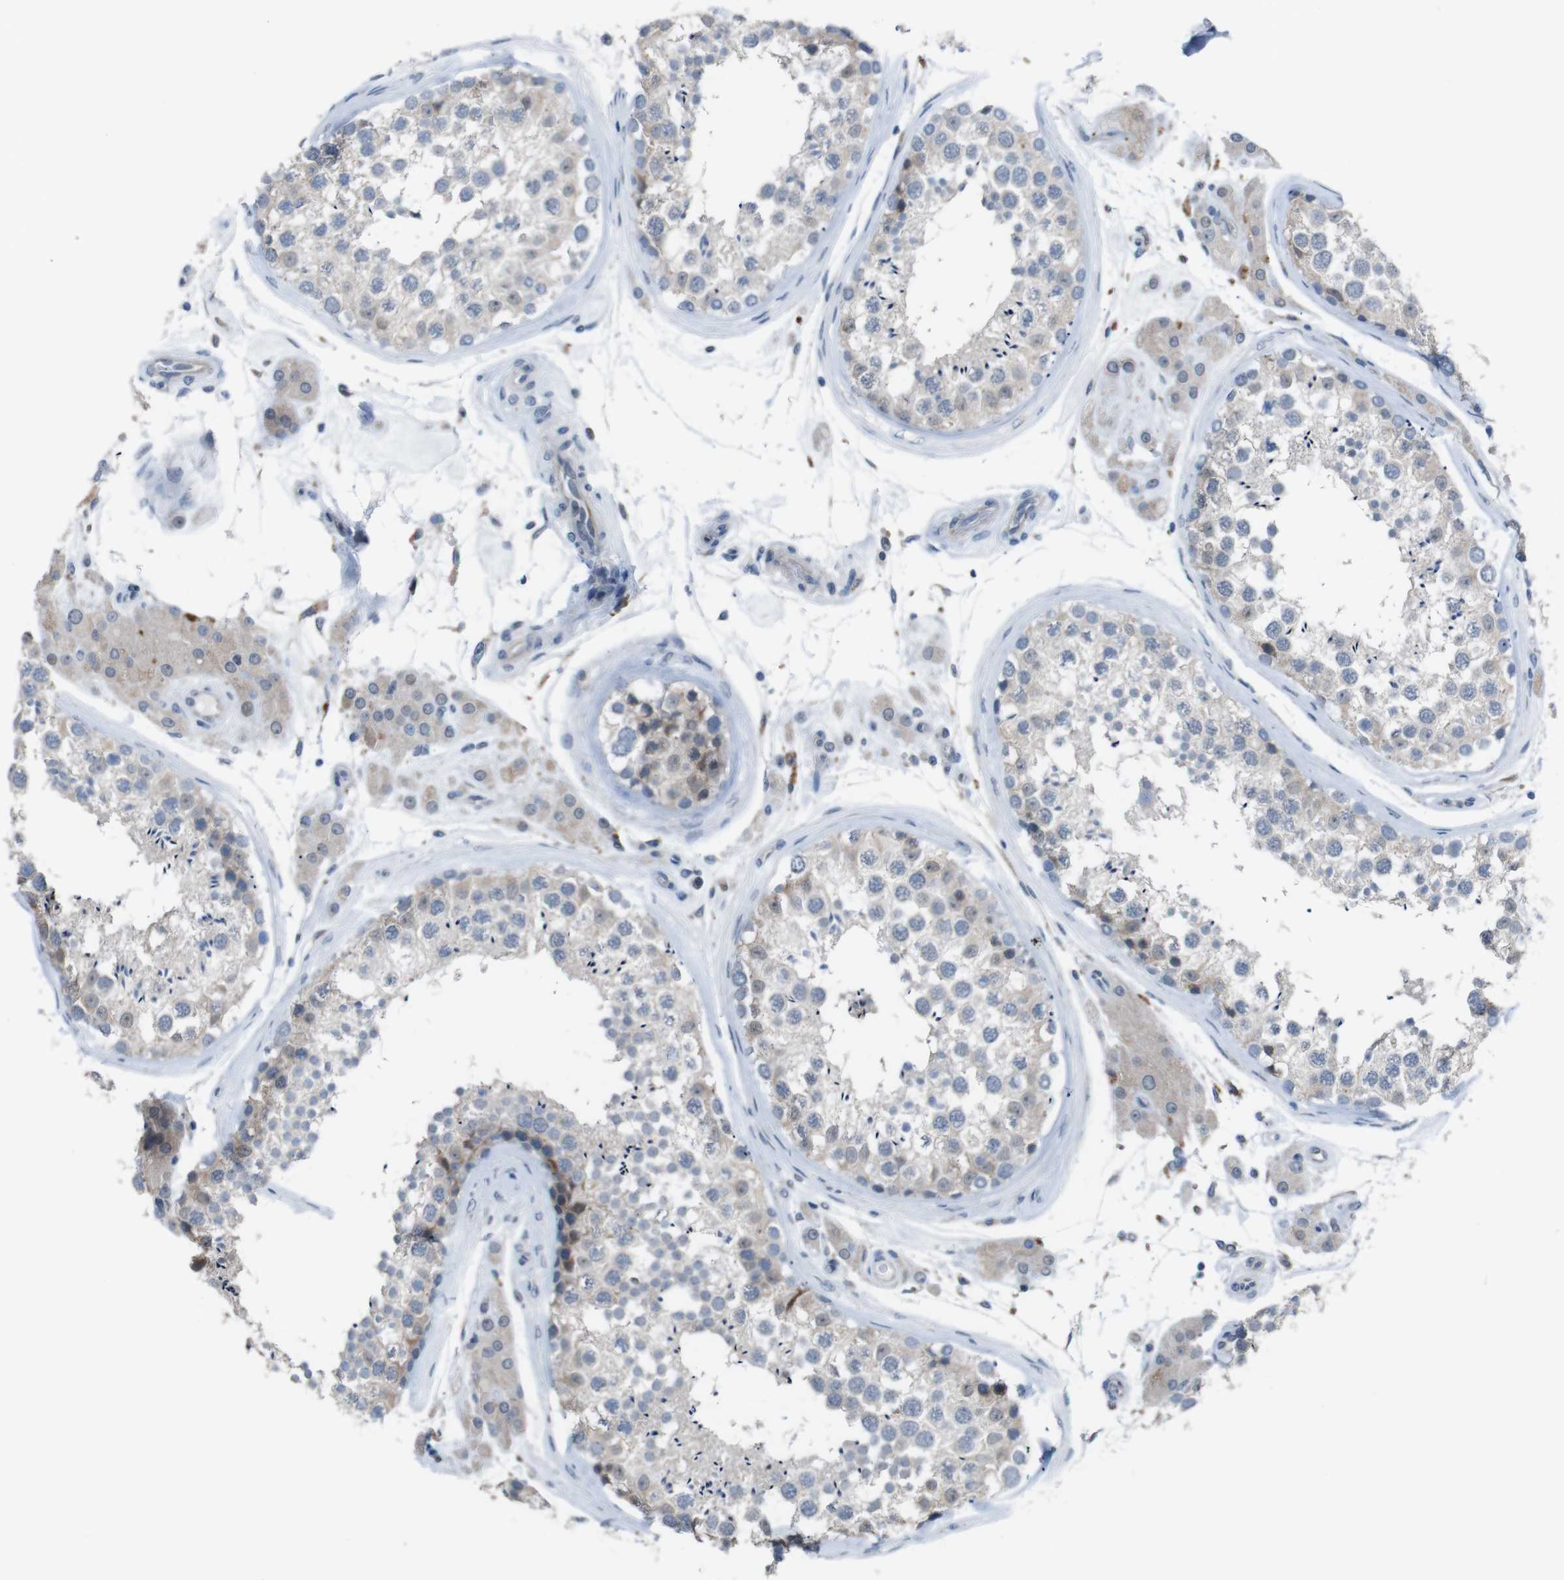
{"staining": {"intensity": "weak", "quantity": "<25%", "location": "cytoplasmic/membranous"}, "tissue": "testis", "cell_type": "Cells in seminiferous ducts", "image_type": "normal", "snomed": [{"axis": "morphology", "description": "Normal tissue, NOS"}, {"axis": "topography", "description": "Testis"}], "caption": "DAB (3,3'-diaminobenzidine) immunohistochemical staining of unremarkable human testis displays no significant staining in cells in seminiferous ducts.", "gene": "CDH22", "patient": {"sex": "male", "age": 46}}